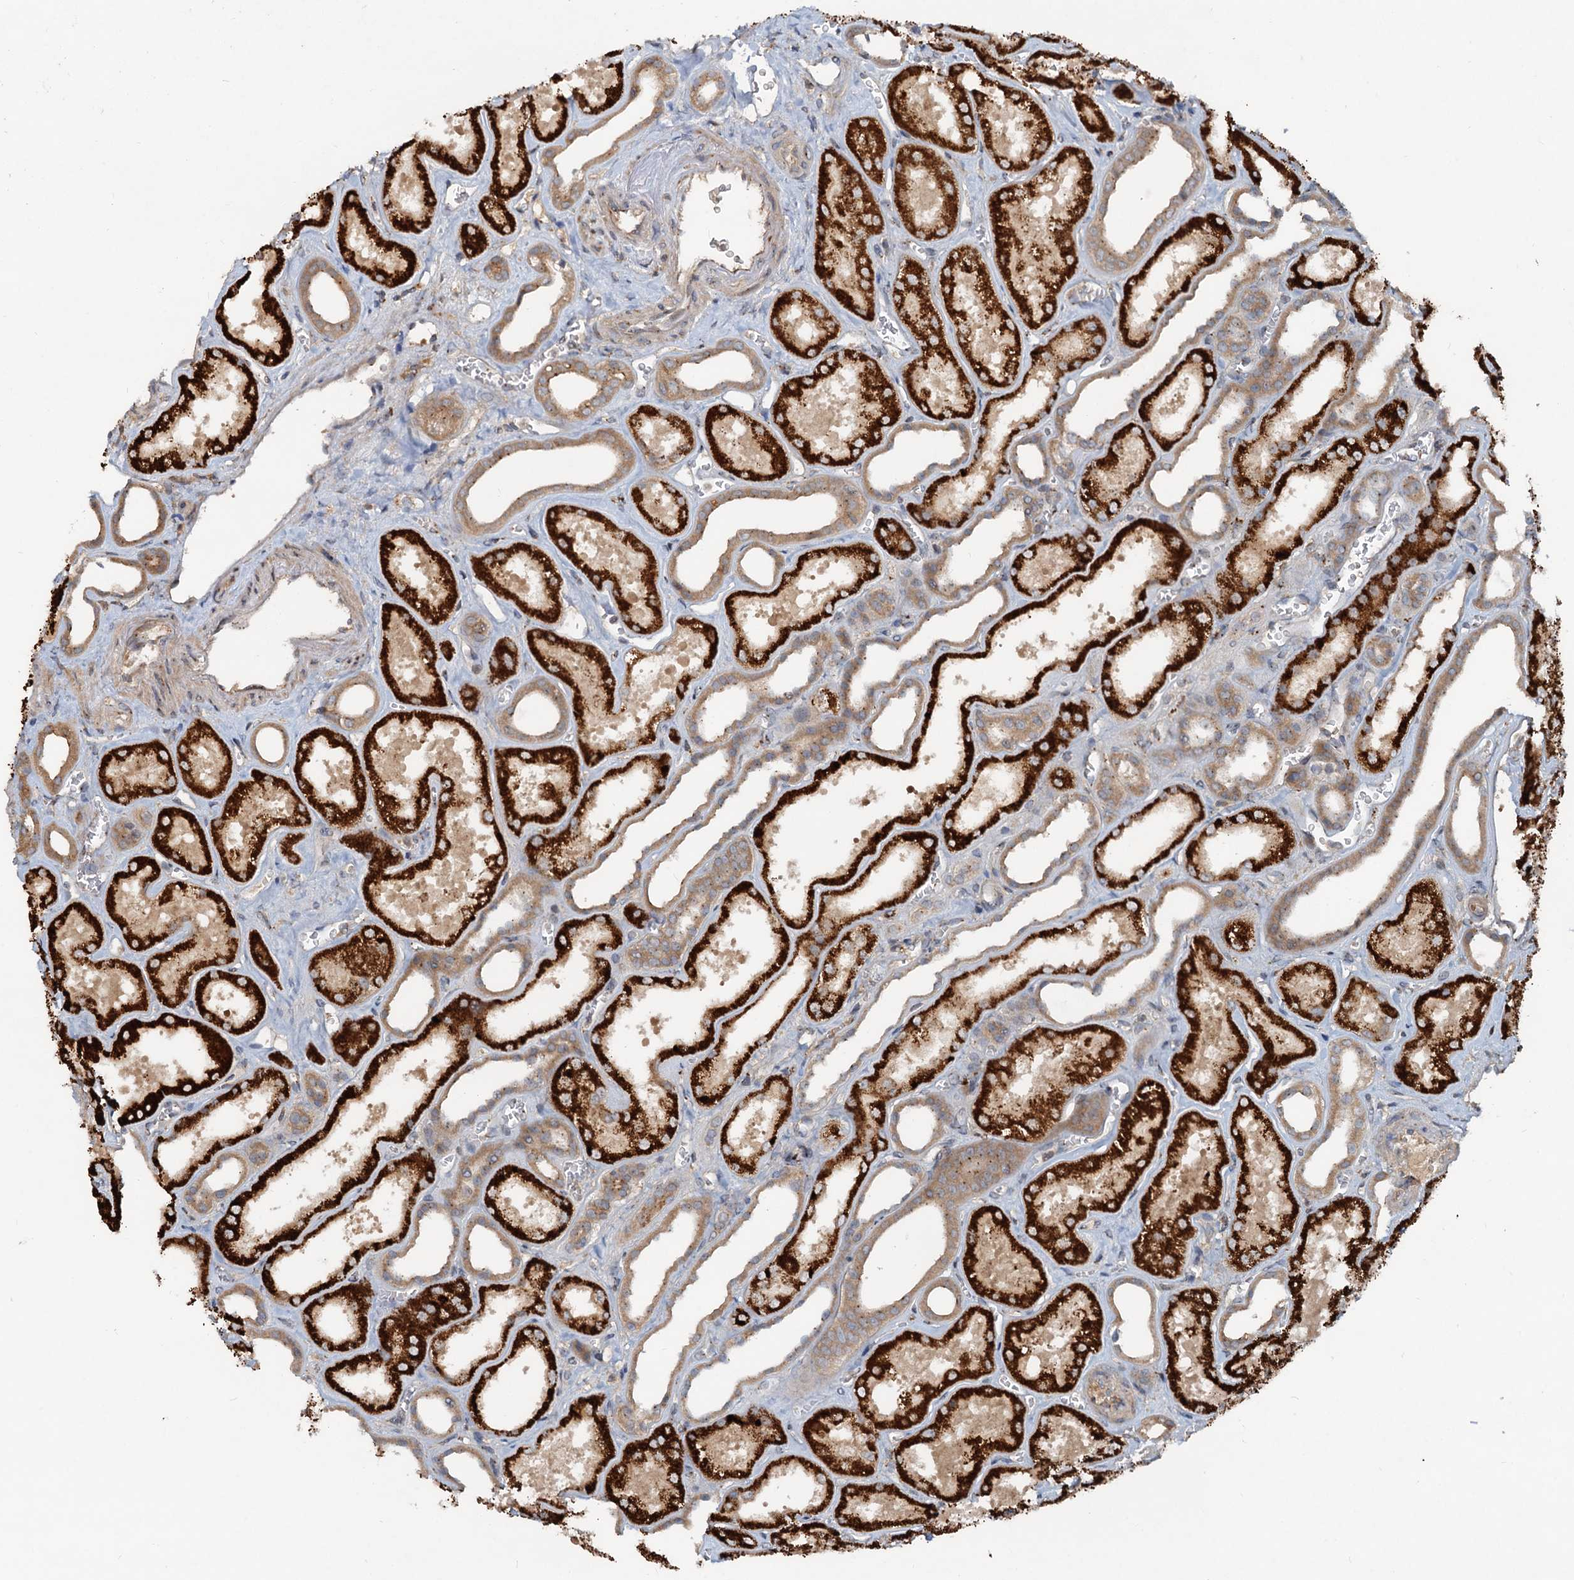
{"staining": {"intensity": "weak", "quantity": "25%-75%", "location": "cytoplasmic/membranous"}, "tissue": "kidney", "cell_type": "Cells in glomeruli", "image_type": "normal", "snomed": [{"axis": "morphology", "description": "Normal tissue, NOS"}, {"axis": "morphology", "description": "Adenocarcinoma, NOS"}, {"axis": "topography", "description": "Kidney"}], "caption": "This is a photomicrograph of IHC staining of normal kidney, which shows weak staining in the cytoplasmic/membranous of cells in glomeruli.", "gene": "CEP68", "patient": {"sex": "female", "age": 68}}